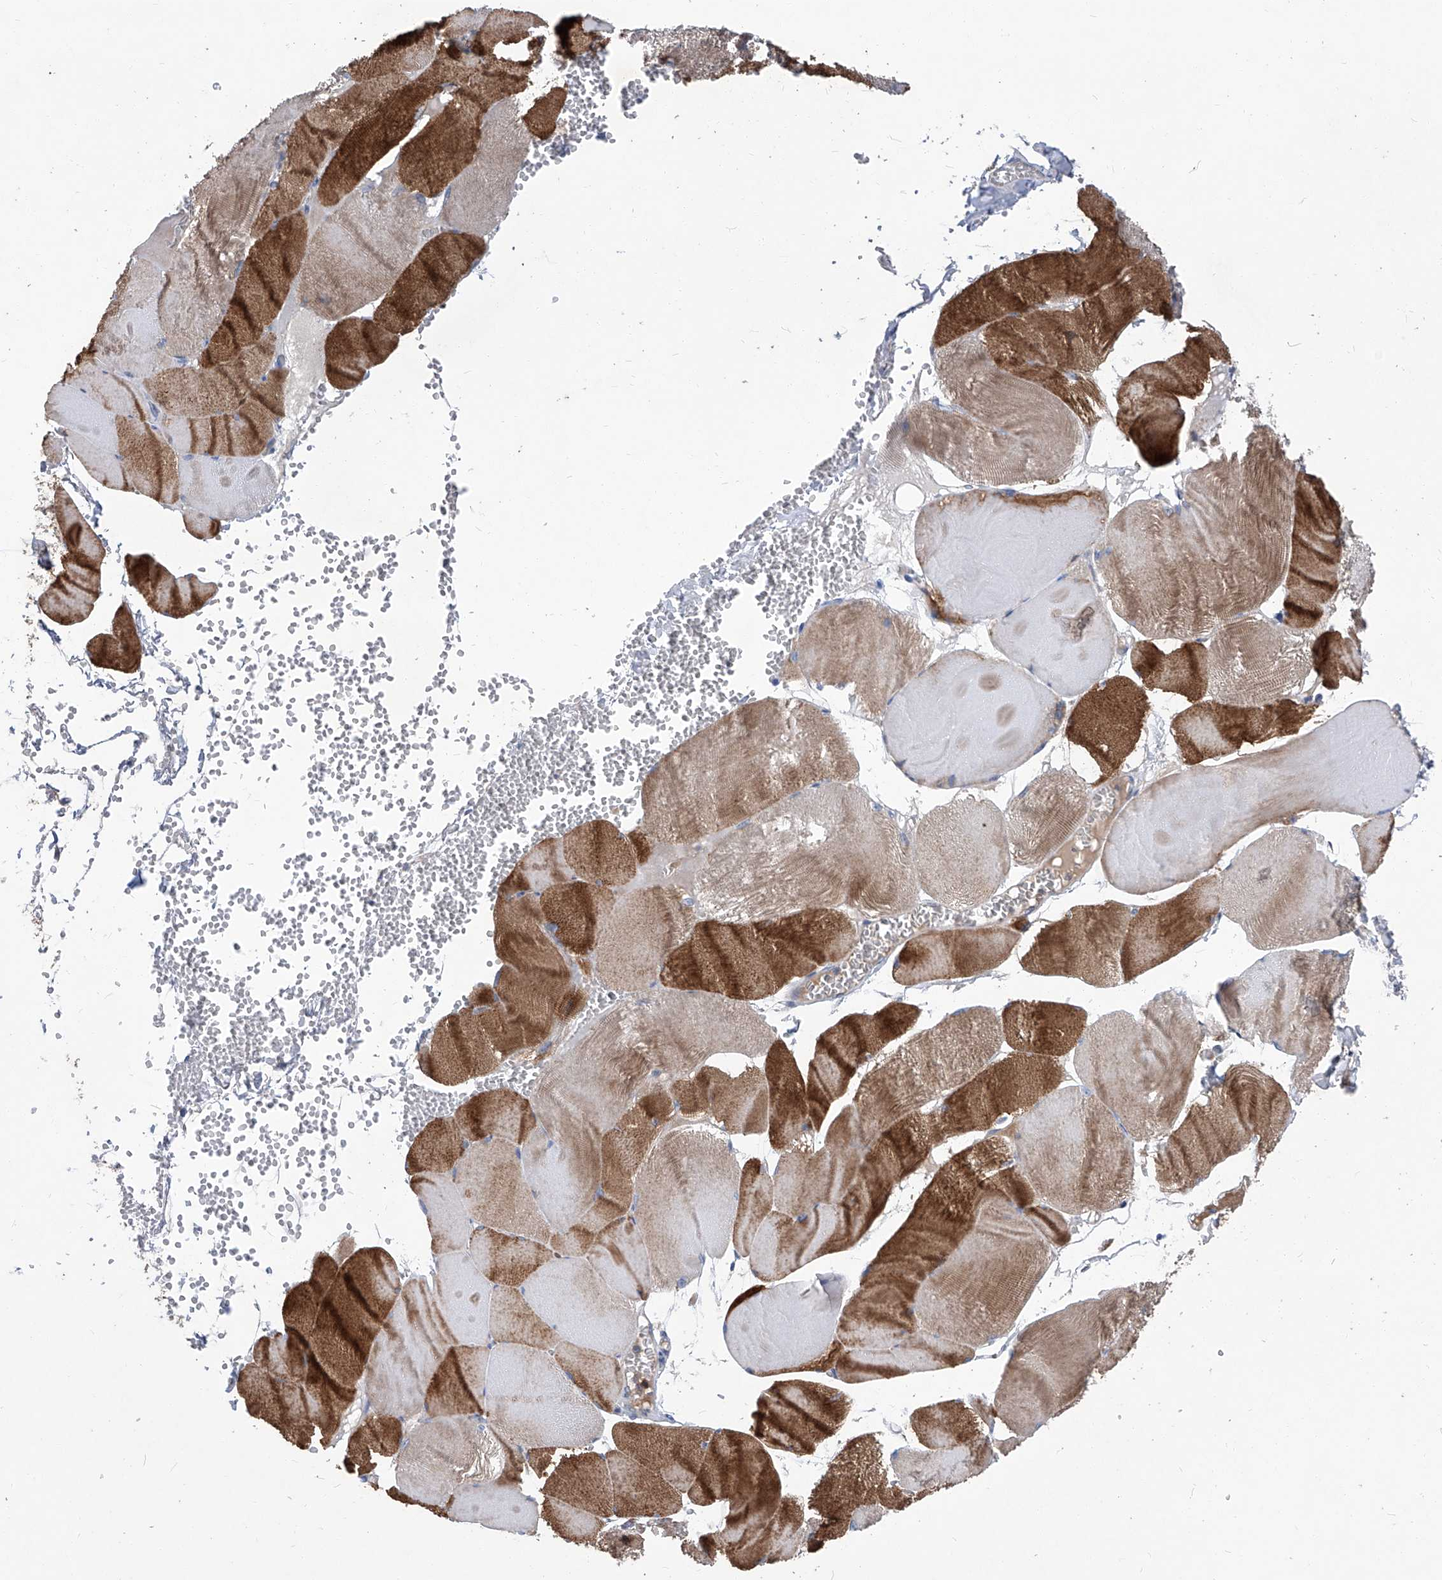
{"staining": {"intensity": "moderate", "quantity": ">75%", "location": "cytoplasmic/membranous"}, "tissue": "skeletal muscle", "cell_type": "Myocytes", "image_type": "normal", "snomed": [{"axis": "morphology", "description": "Normal tissue, NOS"}, {"axis": "morphology", "description": "Basal cell carcinoma"}, {"axis": "topography", "description": "Skeletal muscle"}], "caption": "Immunohistochemical staining of normal skeletal muscle exhibits >75% levels of moderate cytoplasmic/membranous protein expression in about >75% of myocytes.", "gene": "EPHA8", "patient": {"sex": "female", "age": 64}}